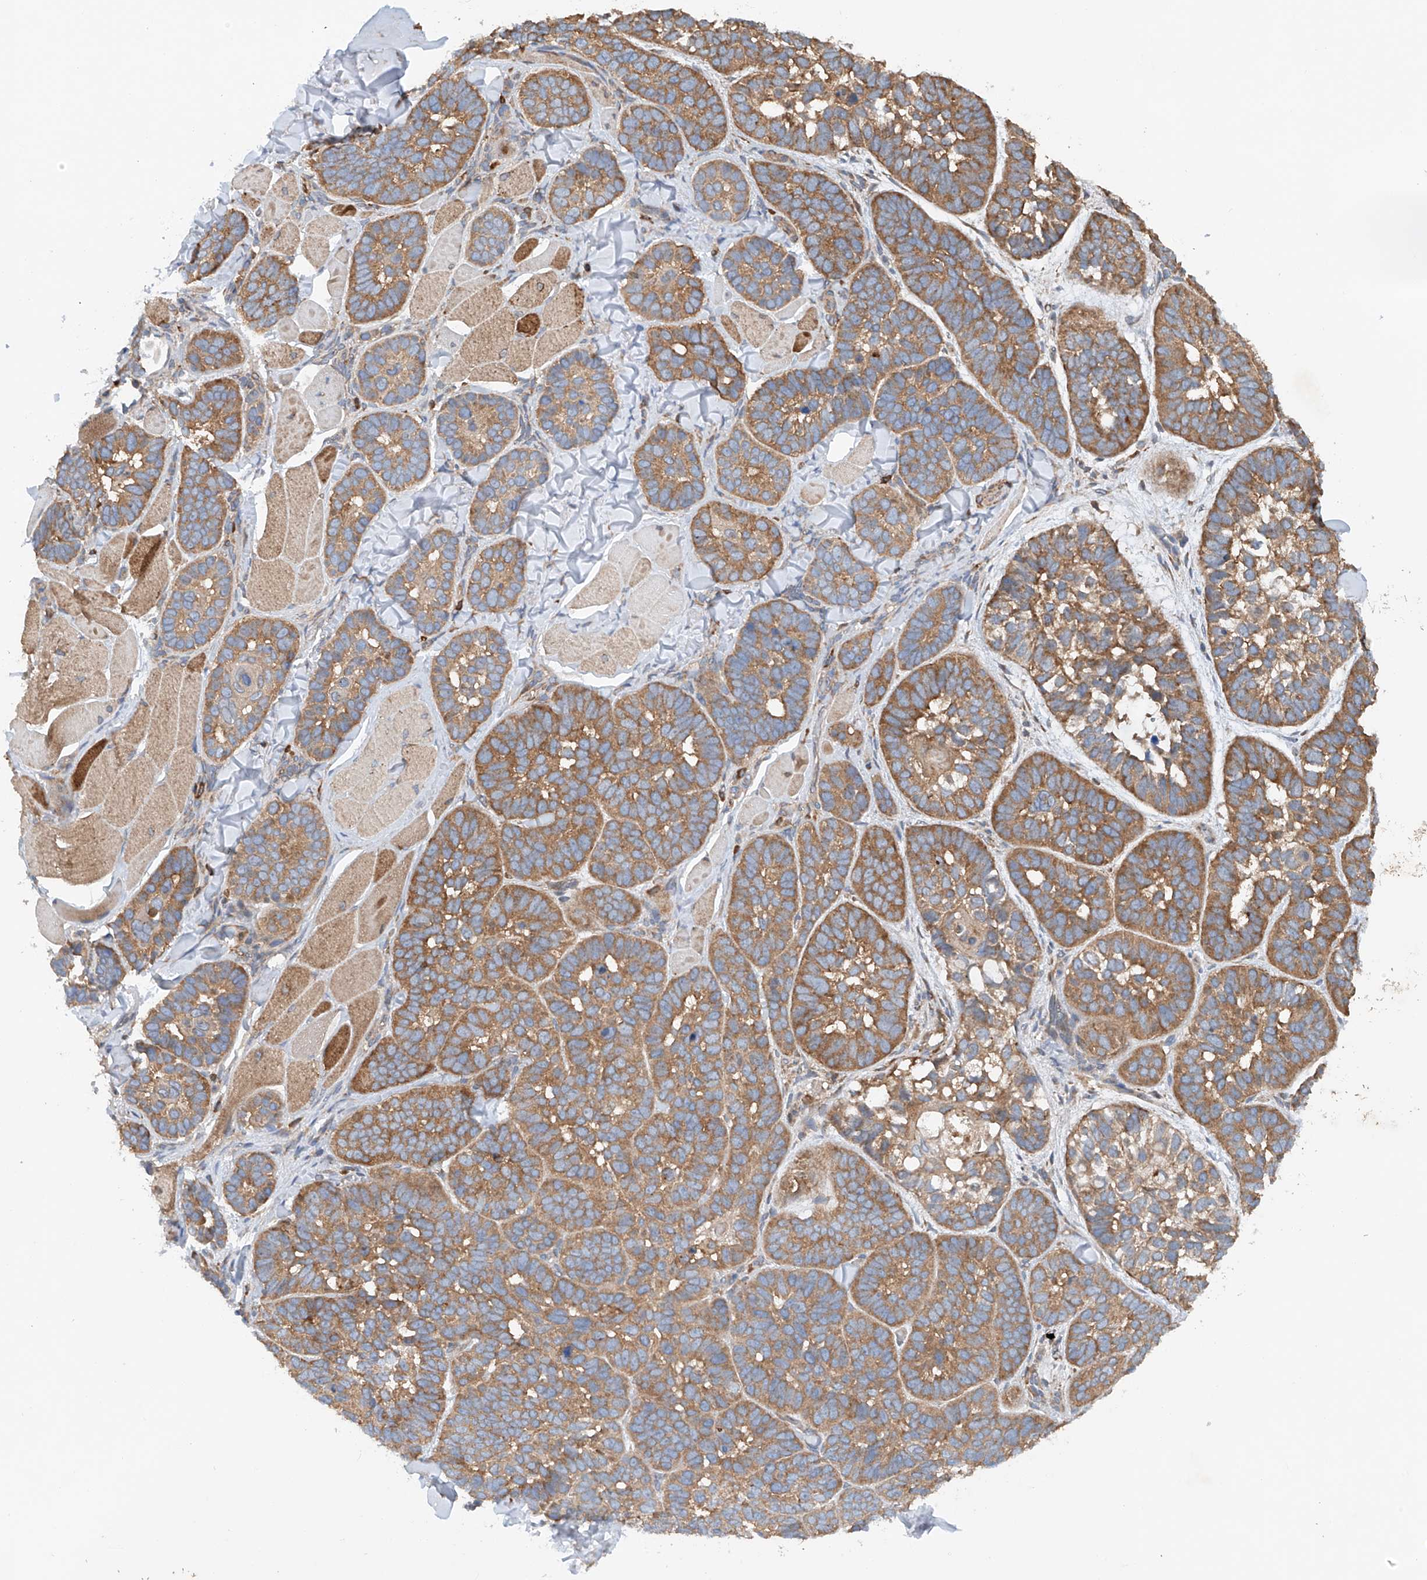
{"staining": {"intensity": "moderate", "quantity": ">75%", "location": "cytoplasmic/membranous"}, "tissue": "skin cancer", "cell_type": "Tumor cells", "image_type": "cancer", "snomed": [{"axis": "morphology", "description": "Basal cell carcinoma"}, {"axis": "topography", "description": "Skin"}], "caption": "Brown immunohistochemical staining in human skin cancer (basal cell carcinoma) shows moderate cytoplasmic/membranous positivity in about >75% of tumor cells.", "gene": "CEP85L", "patient": {"sex": "male", "age": 62}}